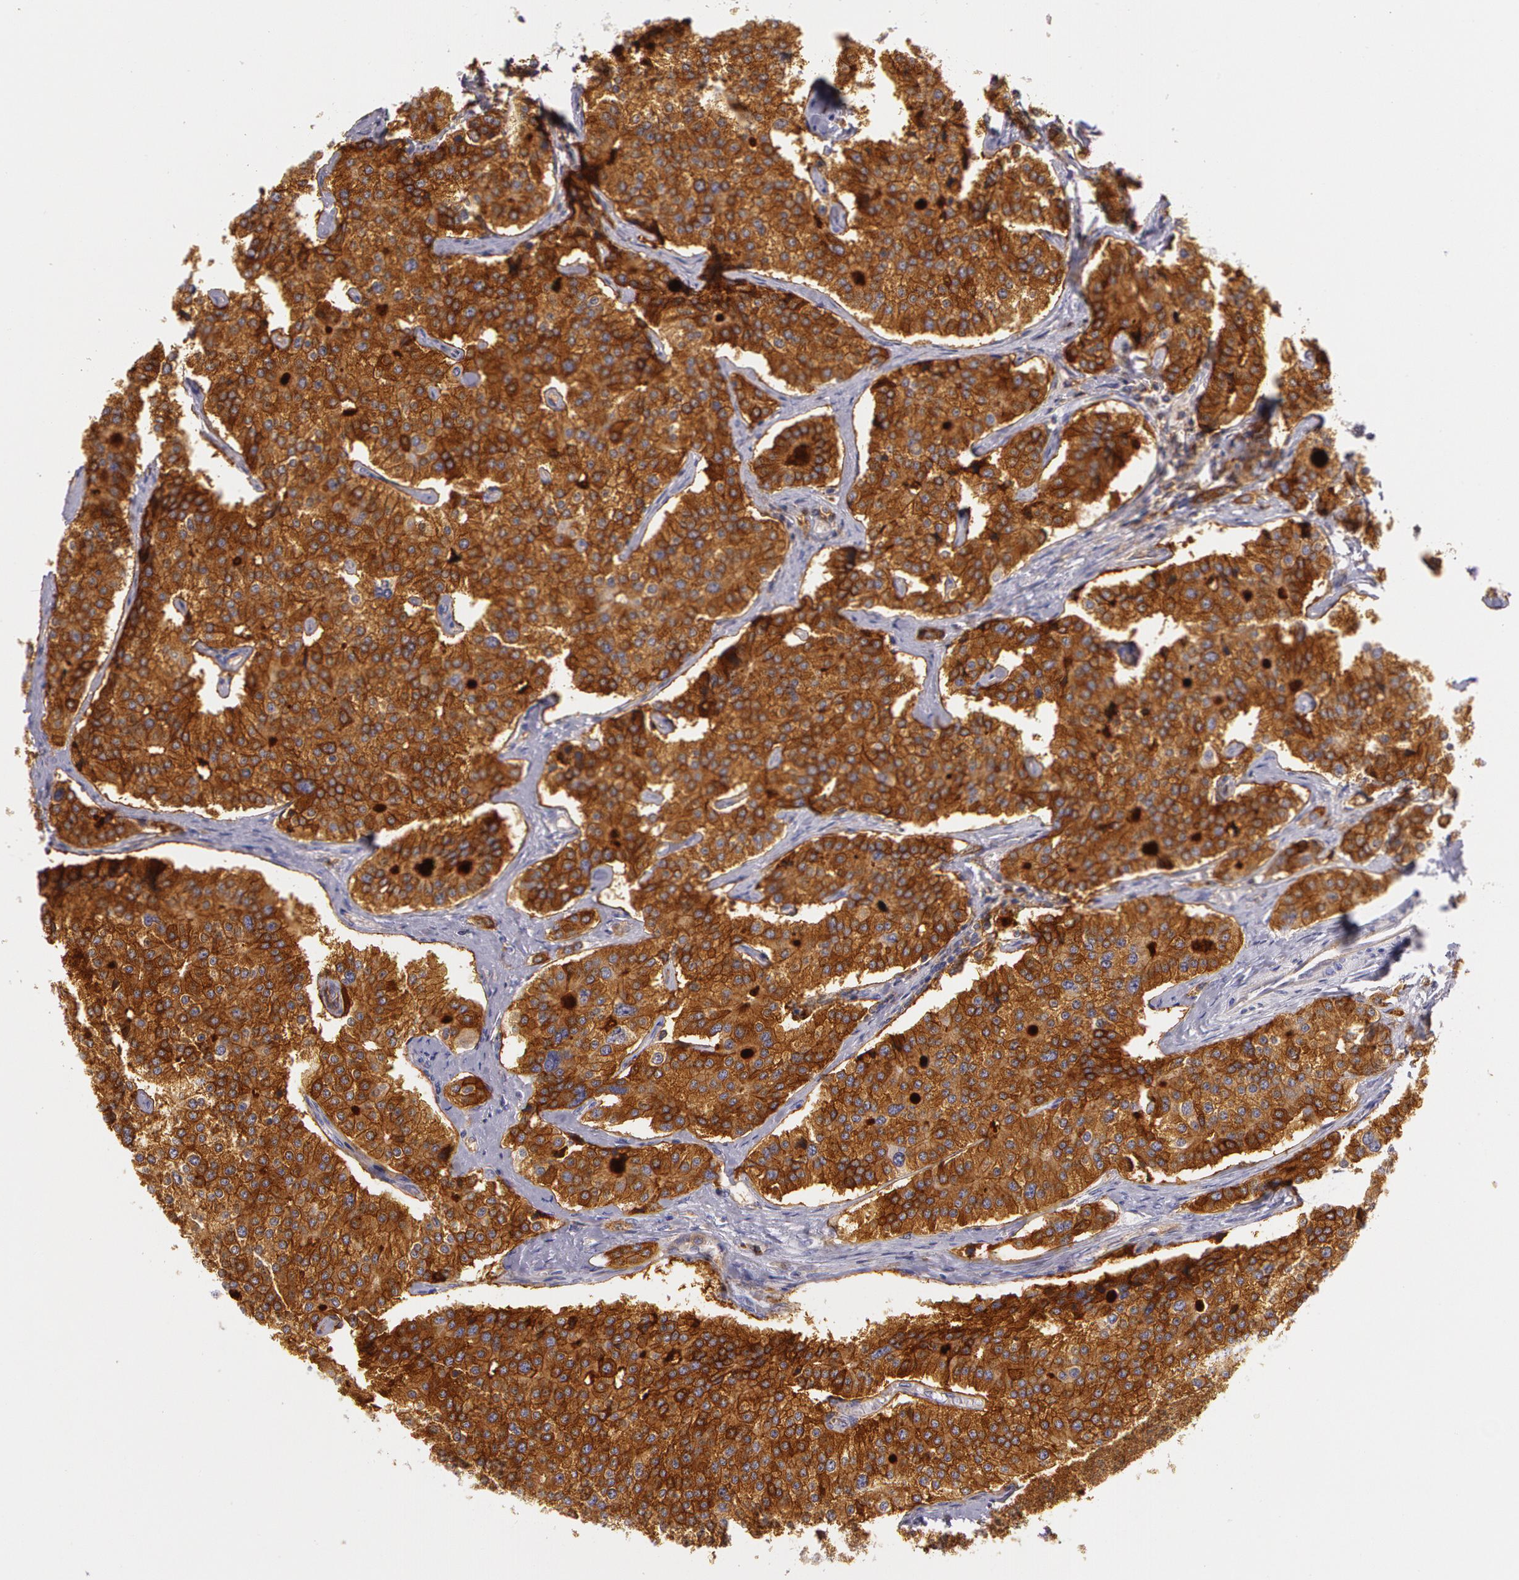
{"staining": {"intensity": "strong", "quantity": ">75%", "location": "cytoplasmic/membranous"}, "tissue": "carcinoid", "cell_type": "Tumor cells", "image_type": "cancer", "snomed": [{"axis": "morphology", "description": "Carcinoid, malignant, NOS"}, {"axis": "topography", "description": "Small intestine"}], "caption": "Human carcinoid stained for a protein (brown) demonstrates strong cytoplasmic/membranous positive expression in approximately >75% of tumor cells.", "gene": "LY75", "patient": {"sex": "male", "age": 63}}